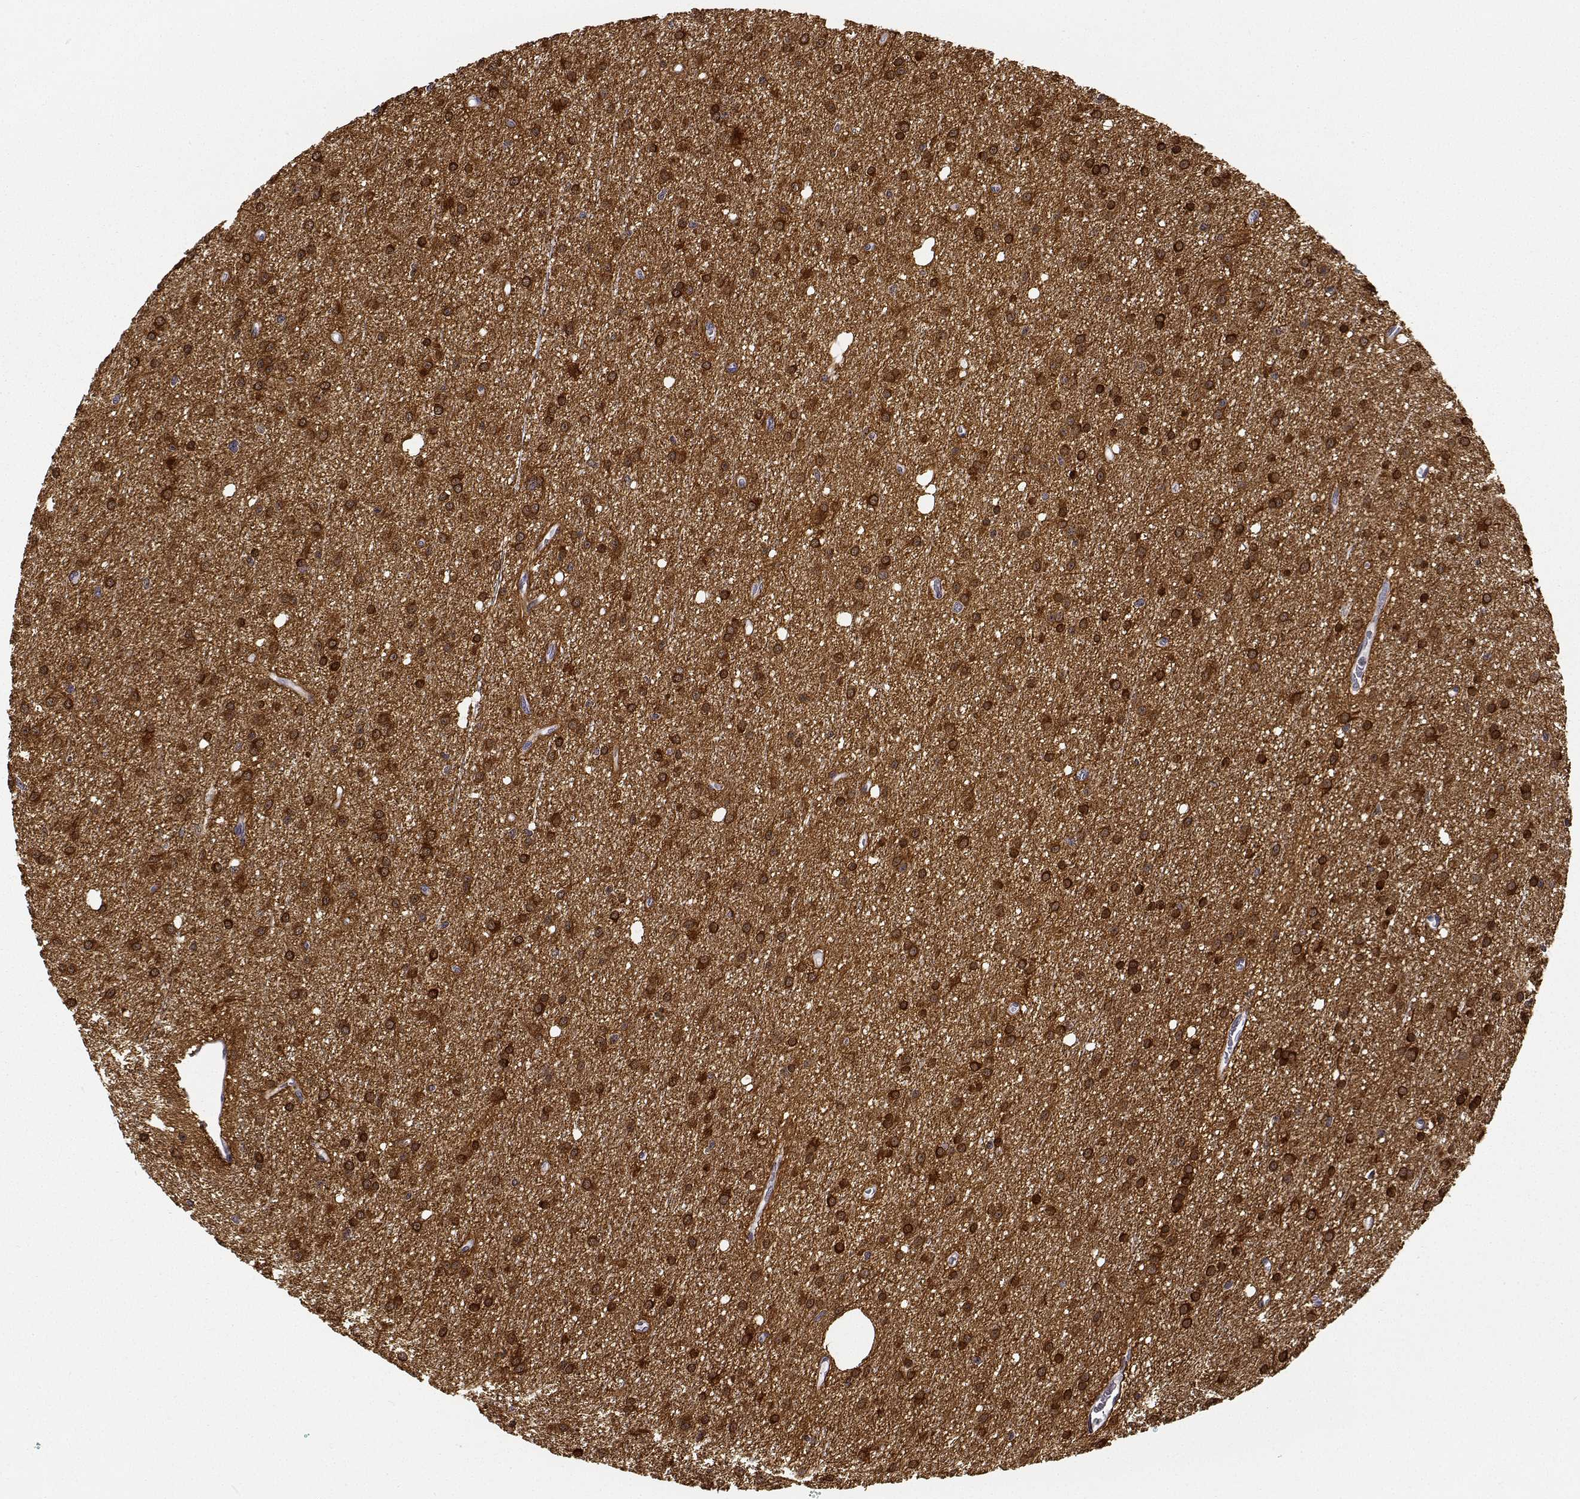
{"staining": {"intensity": "strong", "quantity": ">75%", "location": "cytoplasmic/membranous,nuclear"}, "tissue": "glioma", "cell_type": "Tumor cells", "image_type": "cancer", "snomed": [{"axis": "morphology", "description": "Glioma, malignant, Low grade"}, {"axis": "topography", "description": "Brain"}], "caption": "Immunohistochemistry (IHC) (DAB) staining of human low-grade glioma (malignant) shows strong cytoplasmic/membranous and nuclear protein positivity in about >75% of tumor cells. (Stains: DAB in brown, nuclei in blue, Microscopy: brightfield microscopy at high magnification).", "gene": "PHGDH", "patient": {"sex": "male", "age": 27}}